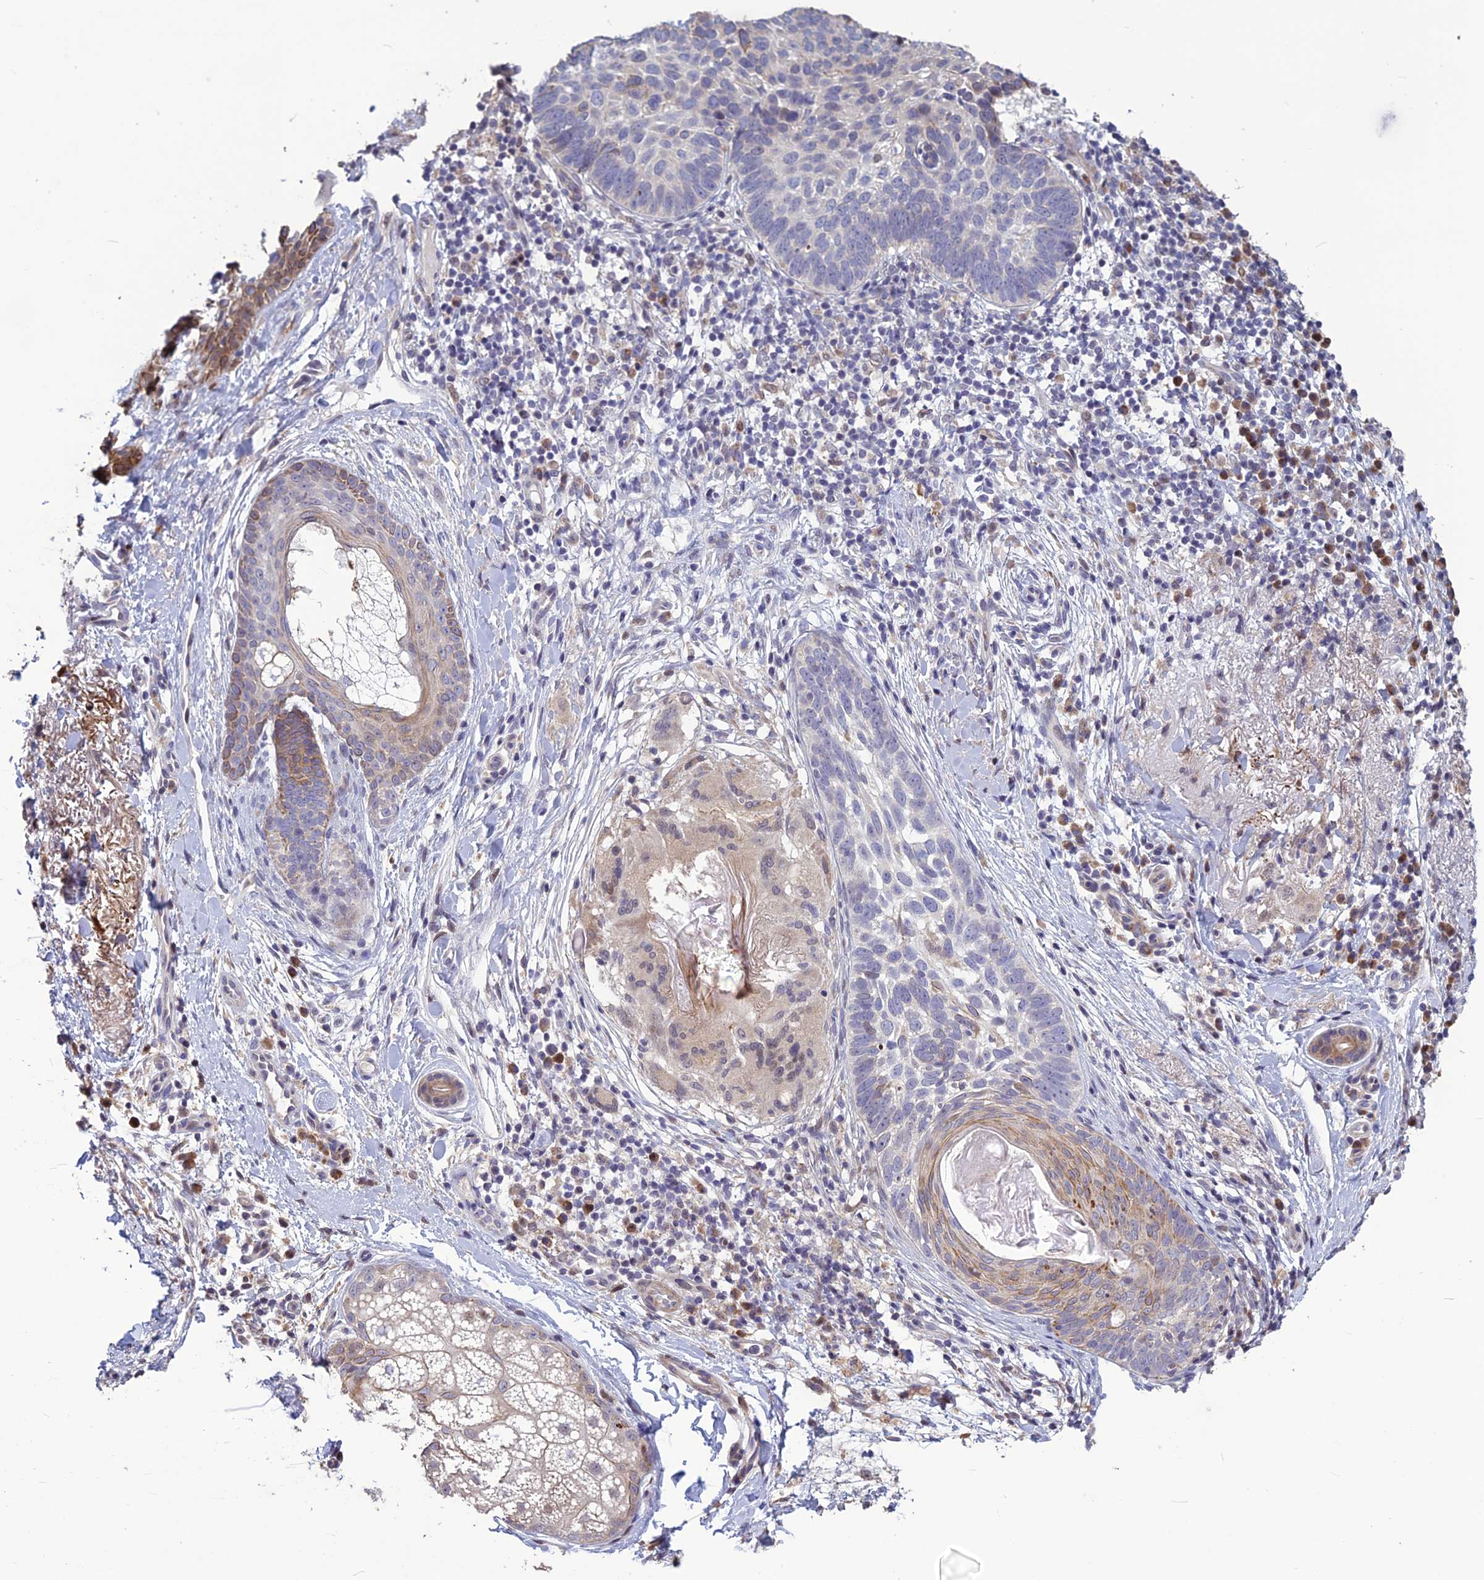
{"staining": {"intensity": "moderate", "quantity": "<25%", "location": "cytoplasmic/membranous"}, "tissue": "skin cancer", "cell_type": "Tumor cells", "image_type": "cancer", "snomed": [{"axis": "morphology", "description": "Basal cell carcinoma"}, {"axis": "topography", "description": "Skin"}], "caption": "Approximately <25% of tumor cells in skin cancer (basal cell carcinoma) reveal moderate cytoplasmic/membranous protein expression as visualized by brown immunohistochemical staining.", "gene": "SPG21", "patient": {"sex": "male", "age": 85}}